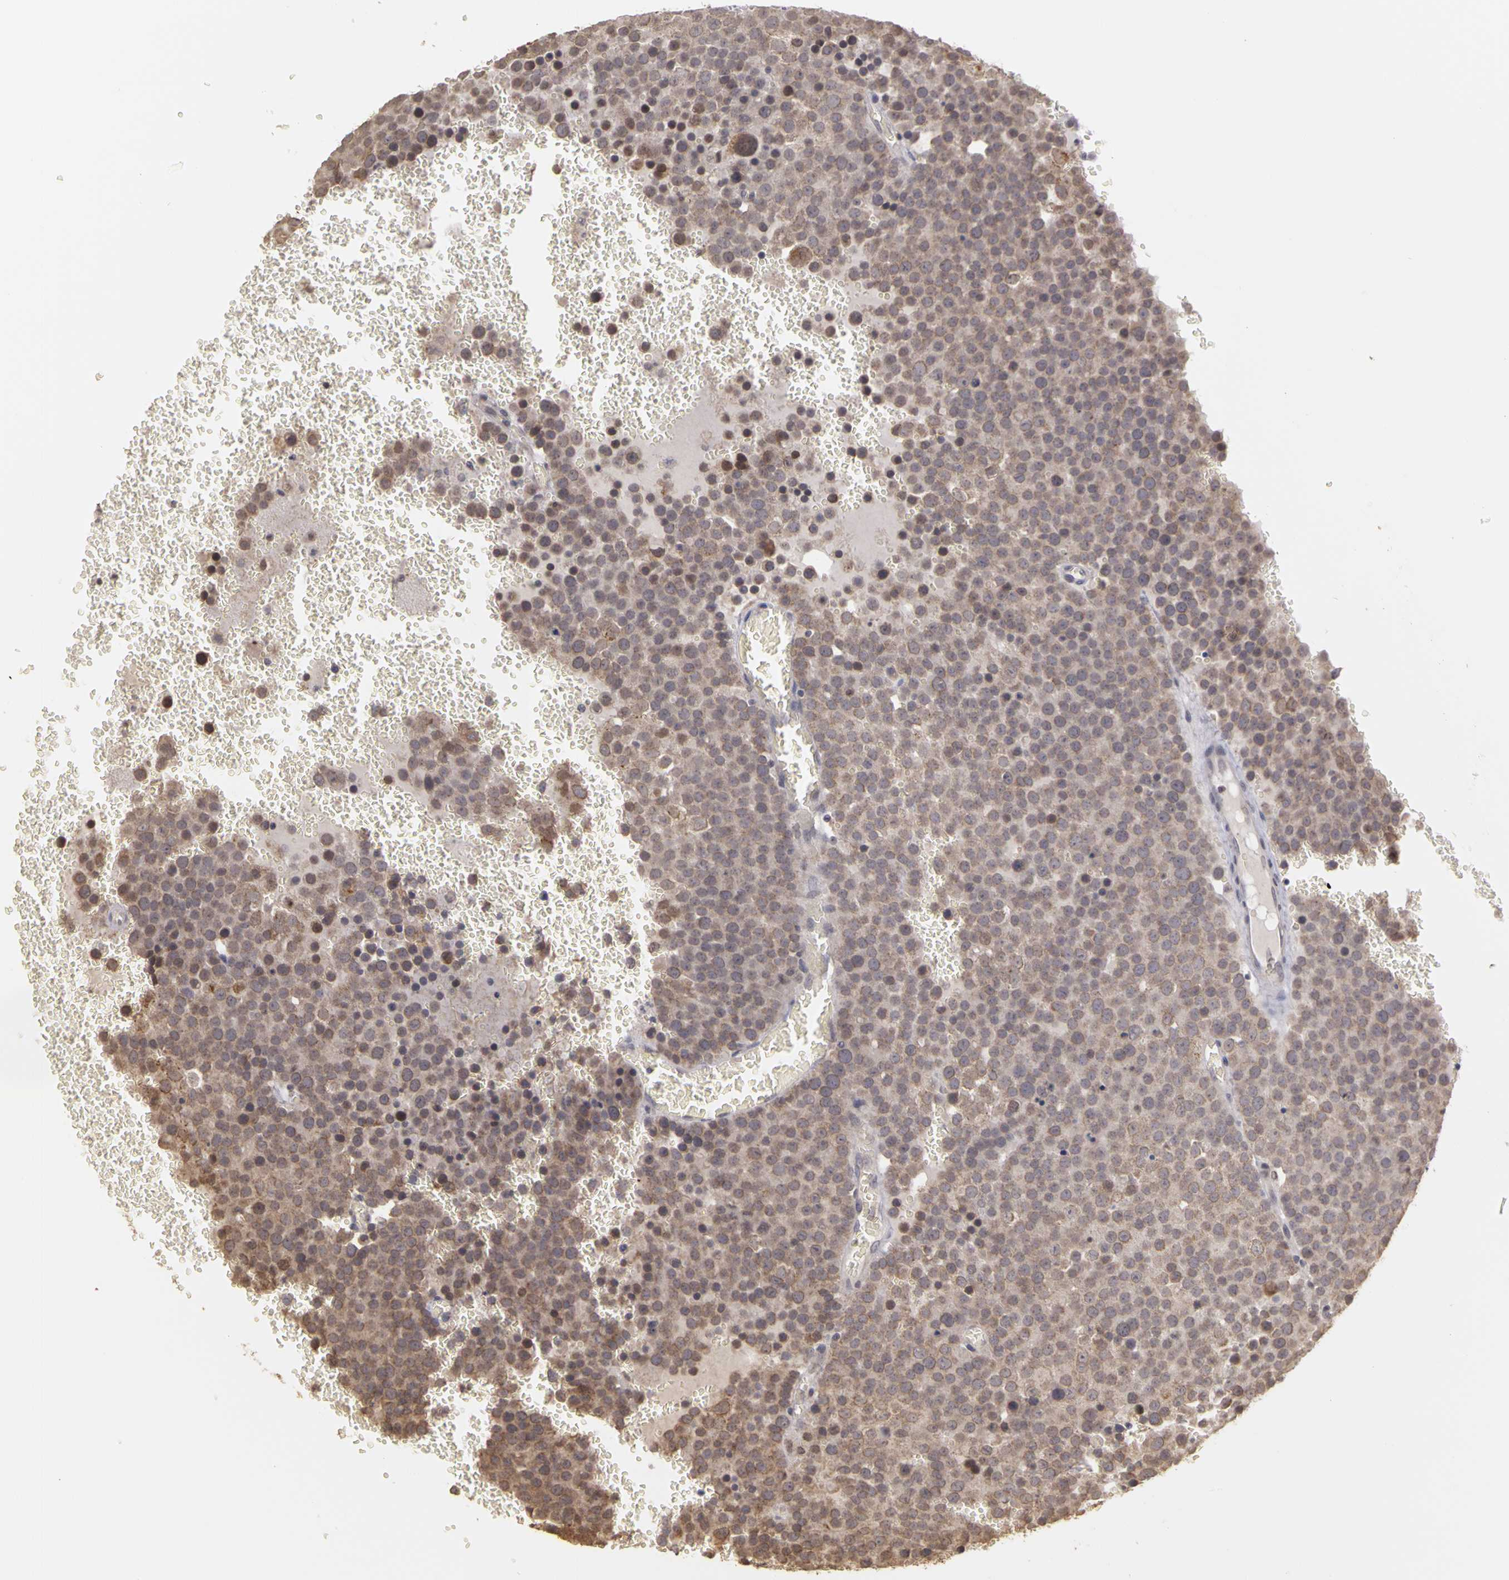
{"staining": {"intensity": "weak", "quantity": ">75%", "location": "cytoplasmic/membranous"}, "tissue": "testis cancer", "cell_type": "Tumor cells", "image_type": "cancer", "snomed": [{"axis": "morphology", "description": "Seminoma, NOS"}, {"axis": "topography", "description": "Testis"}], "caption": "Protein analysis of testis cancer (seminoma) tissue exhibits weak cytoplasmic/membranous positivity in about >75% of tumor cells.", "gene": "FRMD7", "patient": {"sex": "male", "age": 71}}